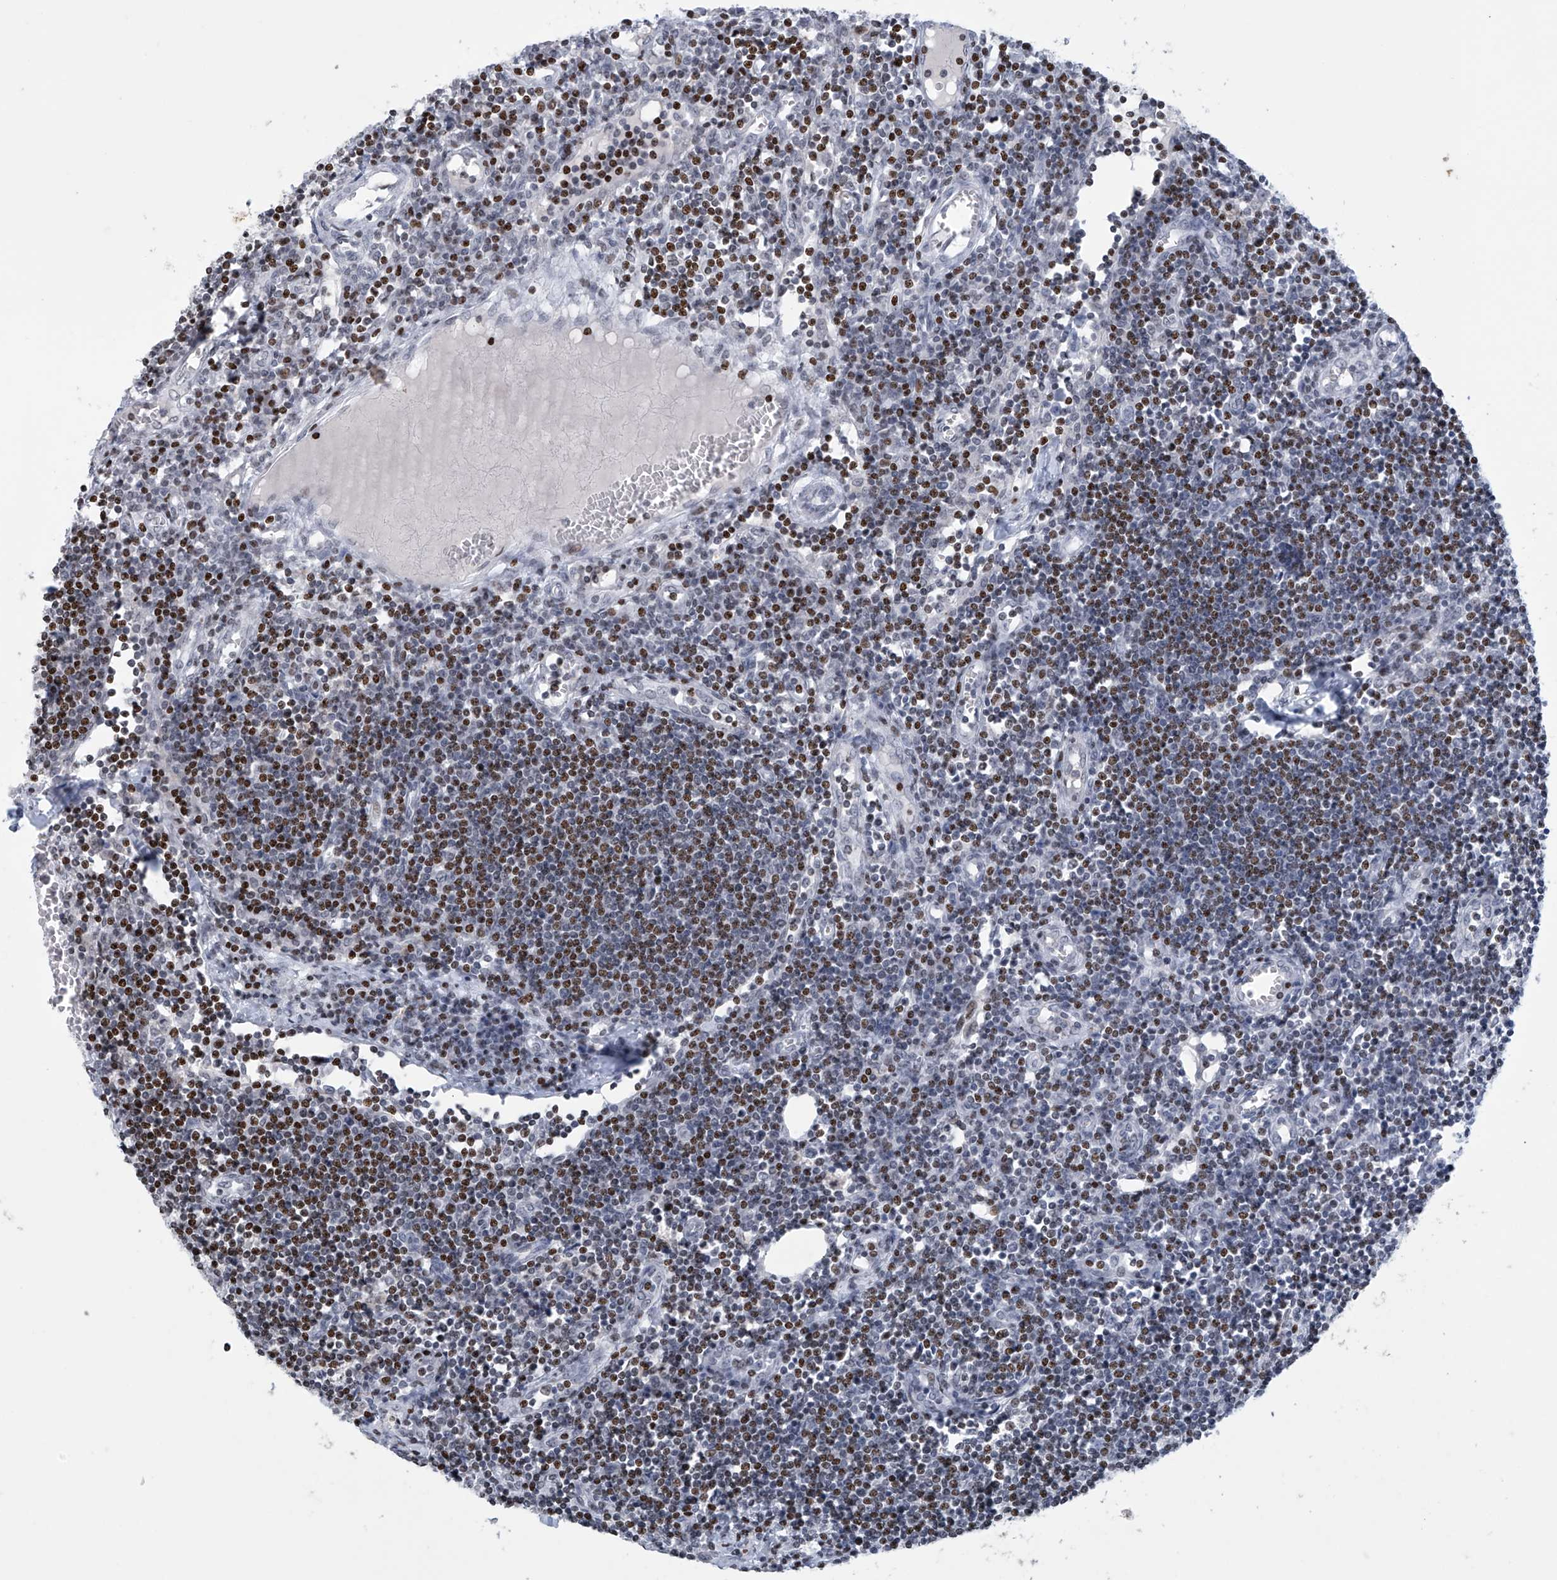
{"staining": {"intensity": "negative", "quantity": "none", "location": "none"}, "tissue": "lymph node", "cell_type": "Germinal center cells", "image_type": "normal", "snomed": [{"axis": "morphology", "description": "Normal tissue, NOS"}, {"axis": "morphology", "description": "Malignant melanoma, Metastatic site"}, {"axis": "topography", "description": "Lymph node"}], "caption": "Protein analysis of benign lymph node reveals no significant staining in germinal center cells.", "gene": "RFX7", "patient": {"sex": "male", "age": 41}}